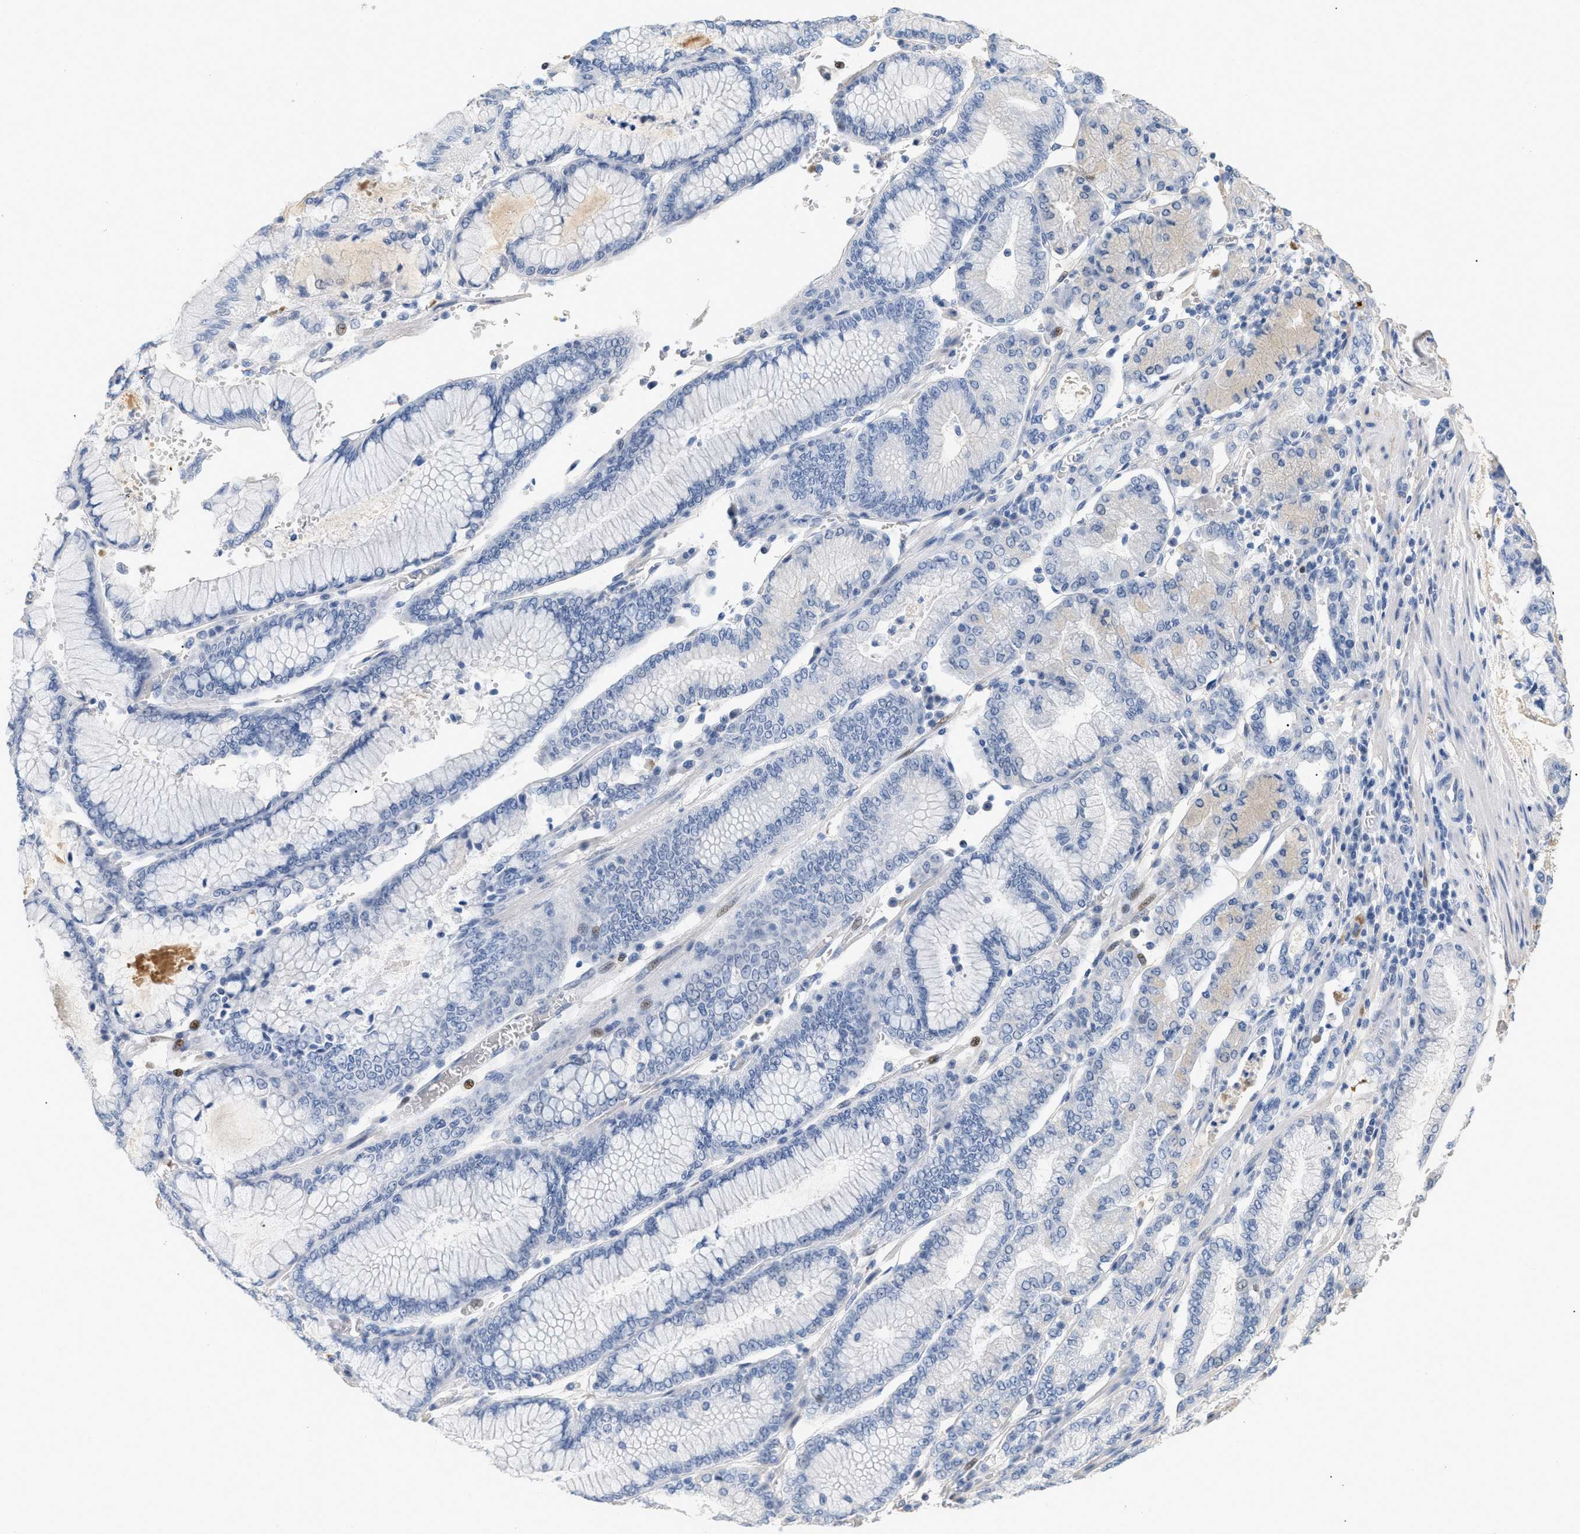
{"staining": {"intensity": "negative", "quantity": "none", "location": "none"}, "tissue": "stomach cancer", "cell_type": "Tumor cells", "image_type": "cancer", "snomed": [{"axis": "morphology", "description": "Normal tissue, NOS"}, {"axis": "morphology", "description": "Adenocarcinoma, NOS"}, {"axis": "topography", "description": "Stomach, upper"}, {"axis": "topography", "description": "Stomach"}], "caption": "Tumor cells are negative for brown protein staining in adenocarcinoma (stomach).", "gene": "CFH", "patient": {"sex": "male", "age": 76}}